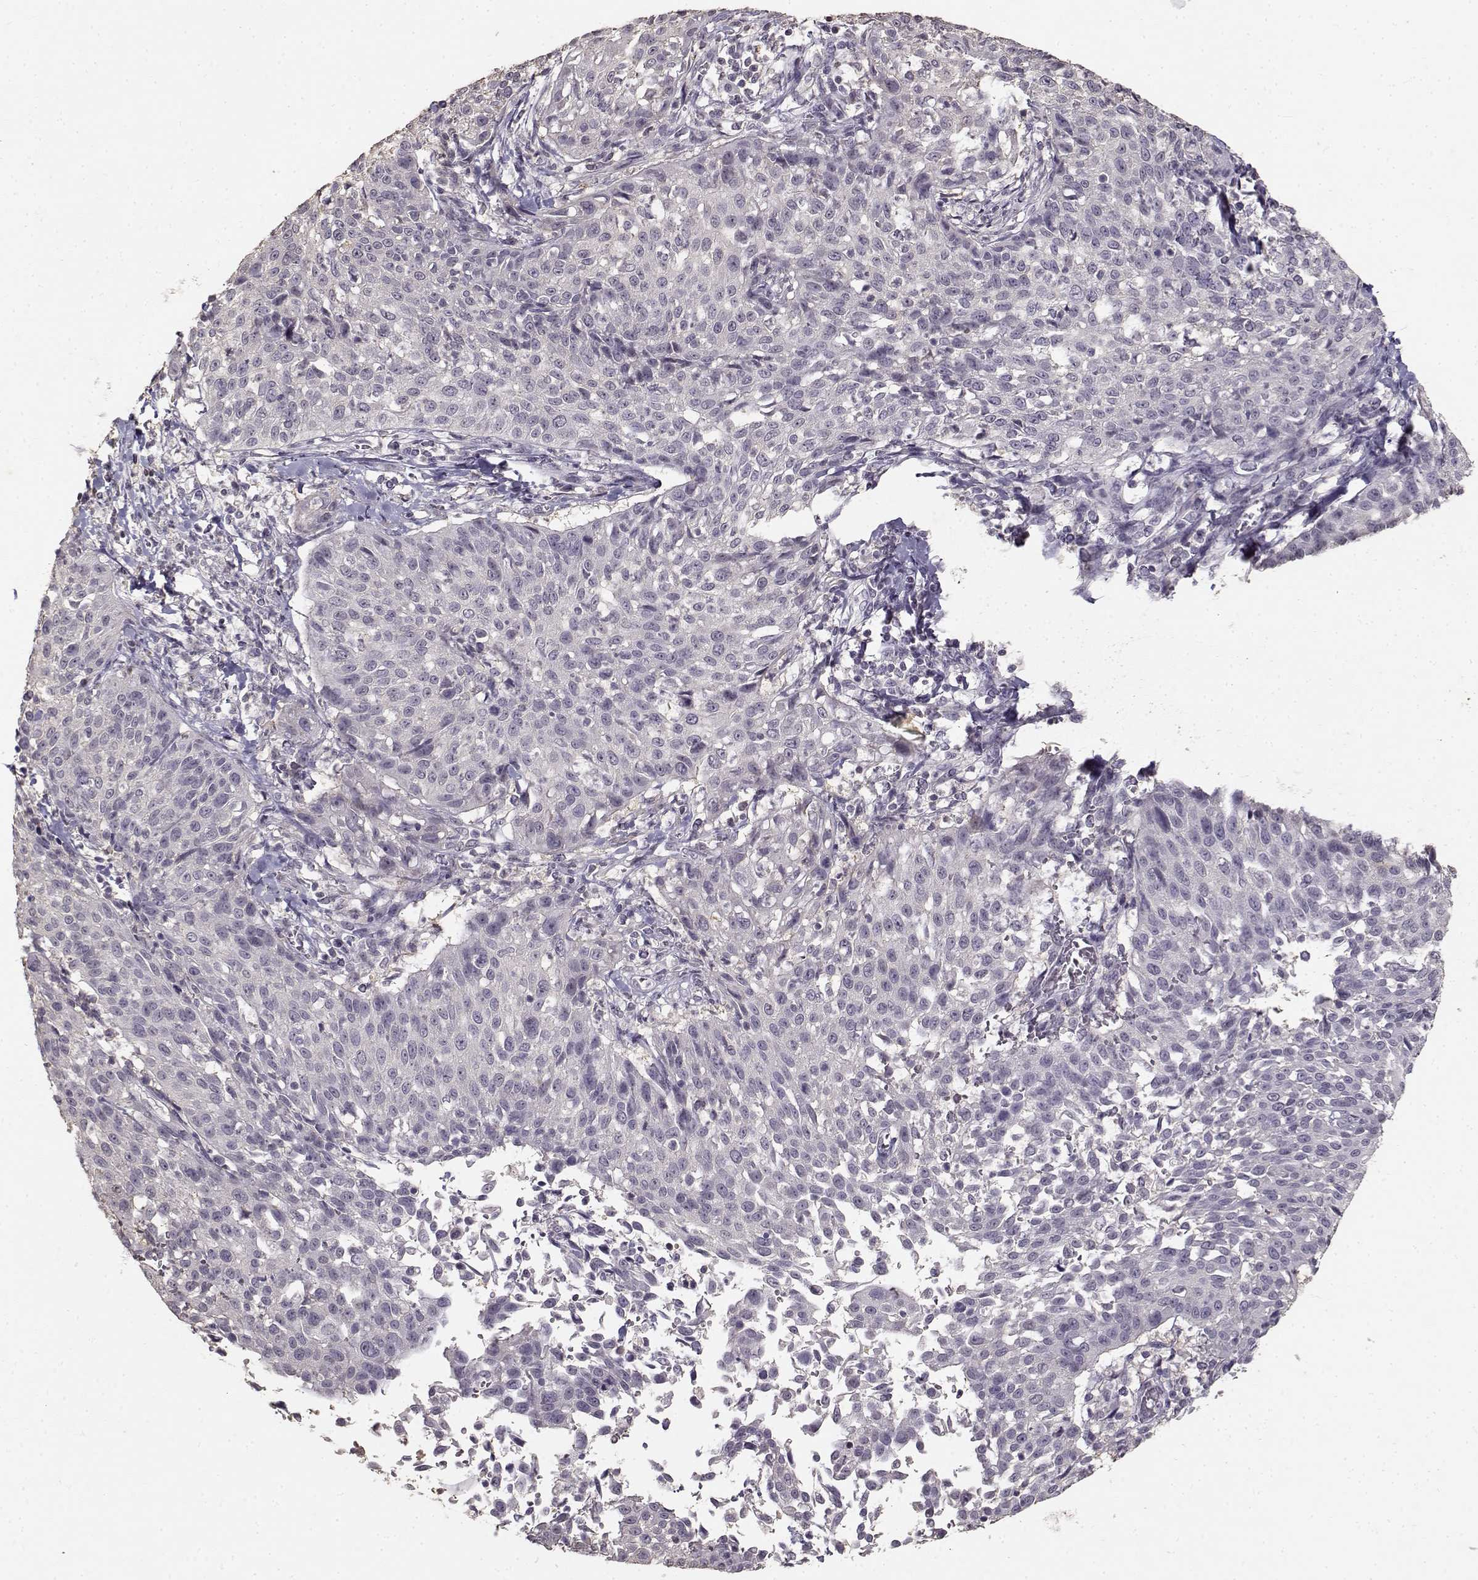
{"staining": {"intensity": "negative", "quantity": "none", "location": "none"}, "tissue": "cervical cancer", "cell_type": "Tumor cells", "image_type": "cancer", "snomed": [{"axis": "morphology", "description": "Squamous cell carcinoma, NOS"}, {"axis": "topography", "description": "Cervix"}], "caption": "This is a histopathology image of immunohistochemistry (IHC) staining of cervical cancer (squamous cell carcinoma), which shows no staining in tumor cells.", "gene": "UROC1", "patient": {"sex": "female", "age": 26}}